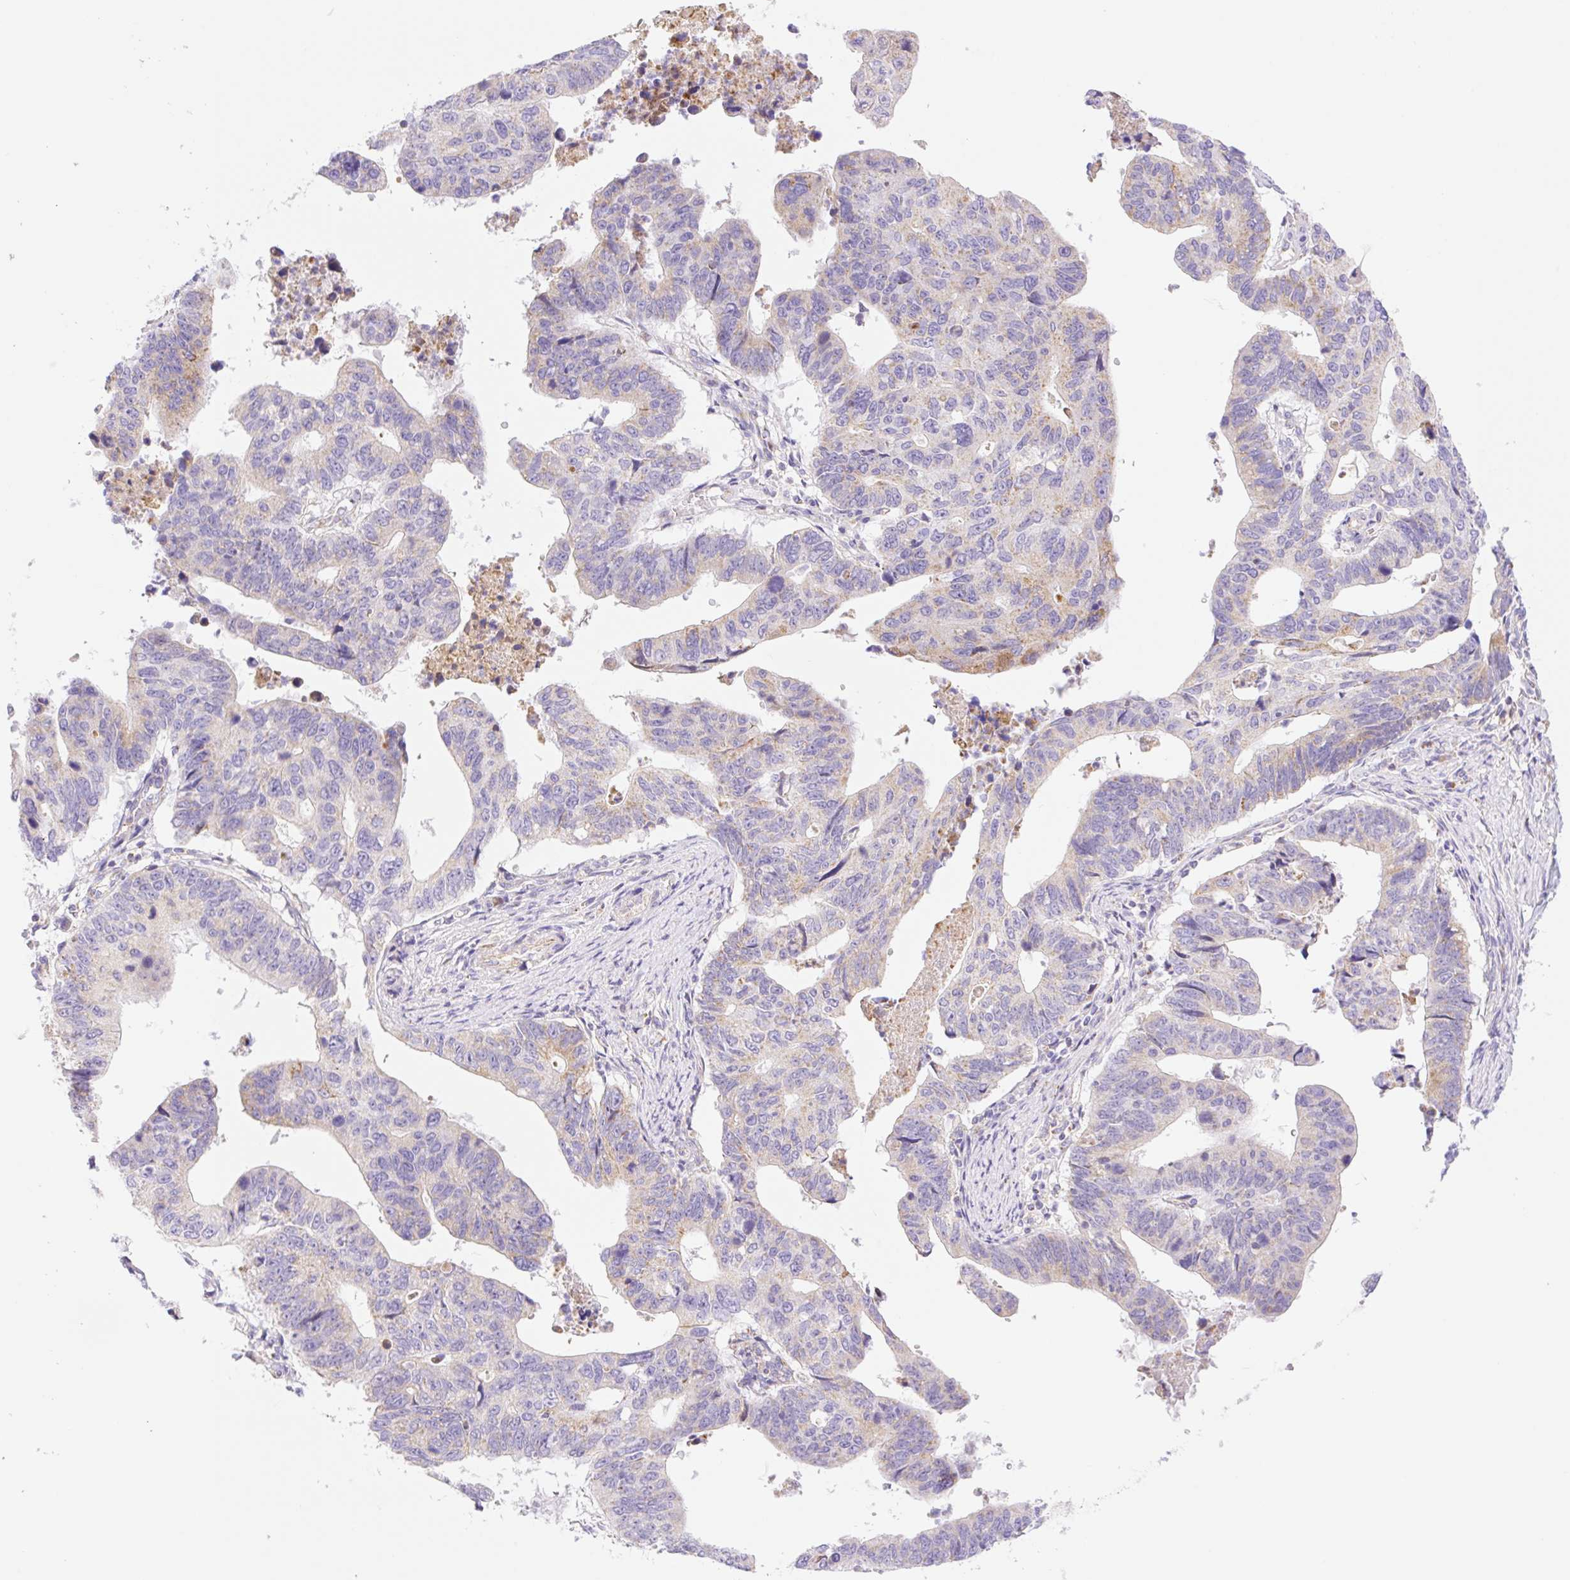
{"staining": {"intensity": "weak", "quantity": "25%-75%", "location": "cytoplasmic/membranous"}, "tissue": "stomach cancer", "cell_type": "Tumor cells", "image_type": "cancer", "snomed": [{"axis": "morphology", "description": "Adenocarcinoma, NOS"}, {"axis": "topography", "description": "Stomach"}], "caption": "Immunohistochemical staining of stomach cancer (adenocarcinoma) shows weak cytoplasmic/membranous protein expression in approximately 25%-75% of tumor cells.", "gene": "ETNK2", "patient": {"sex": "male", "age": 59}}